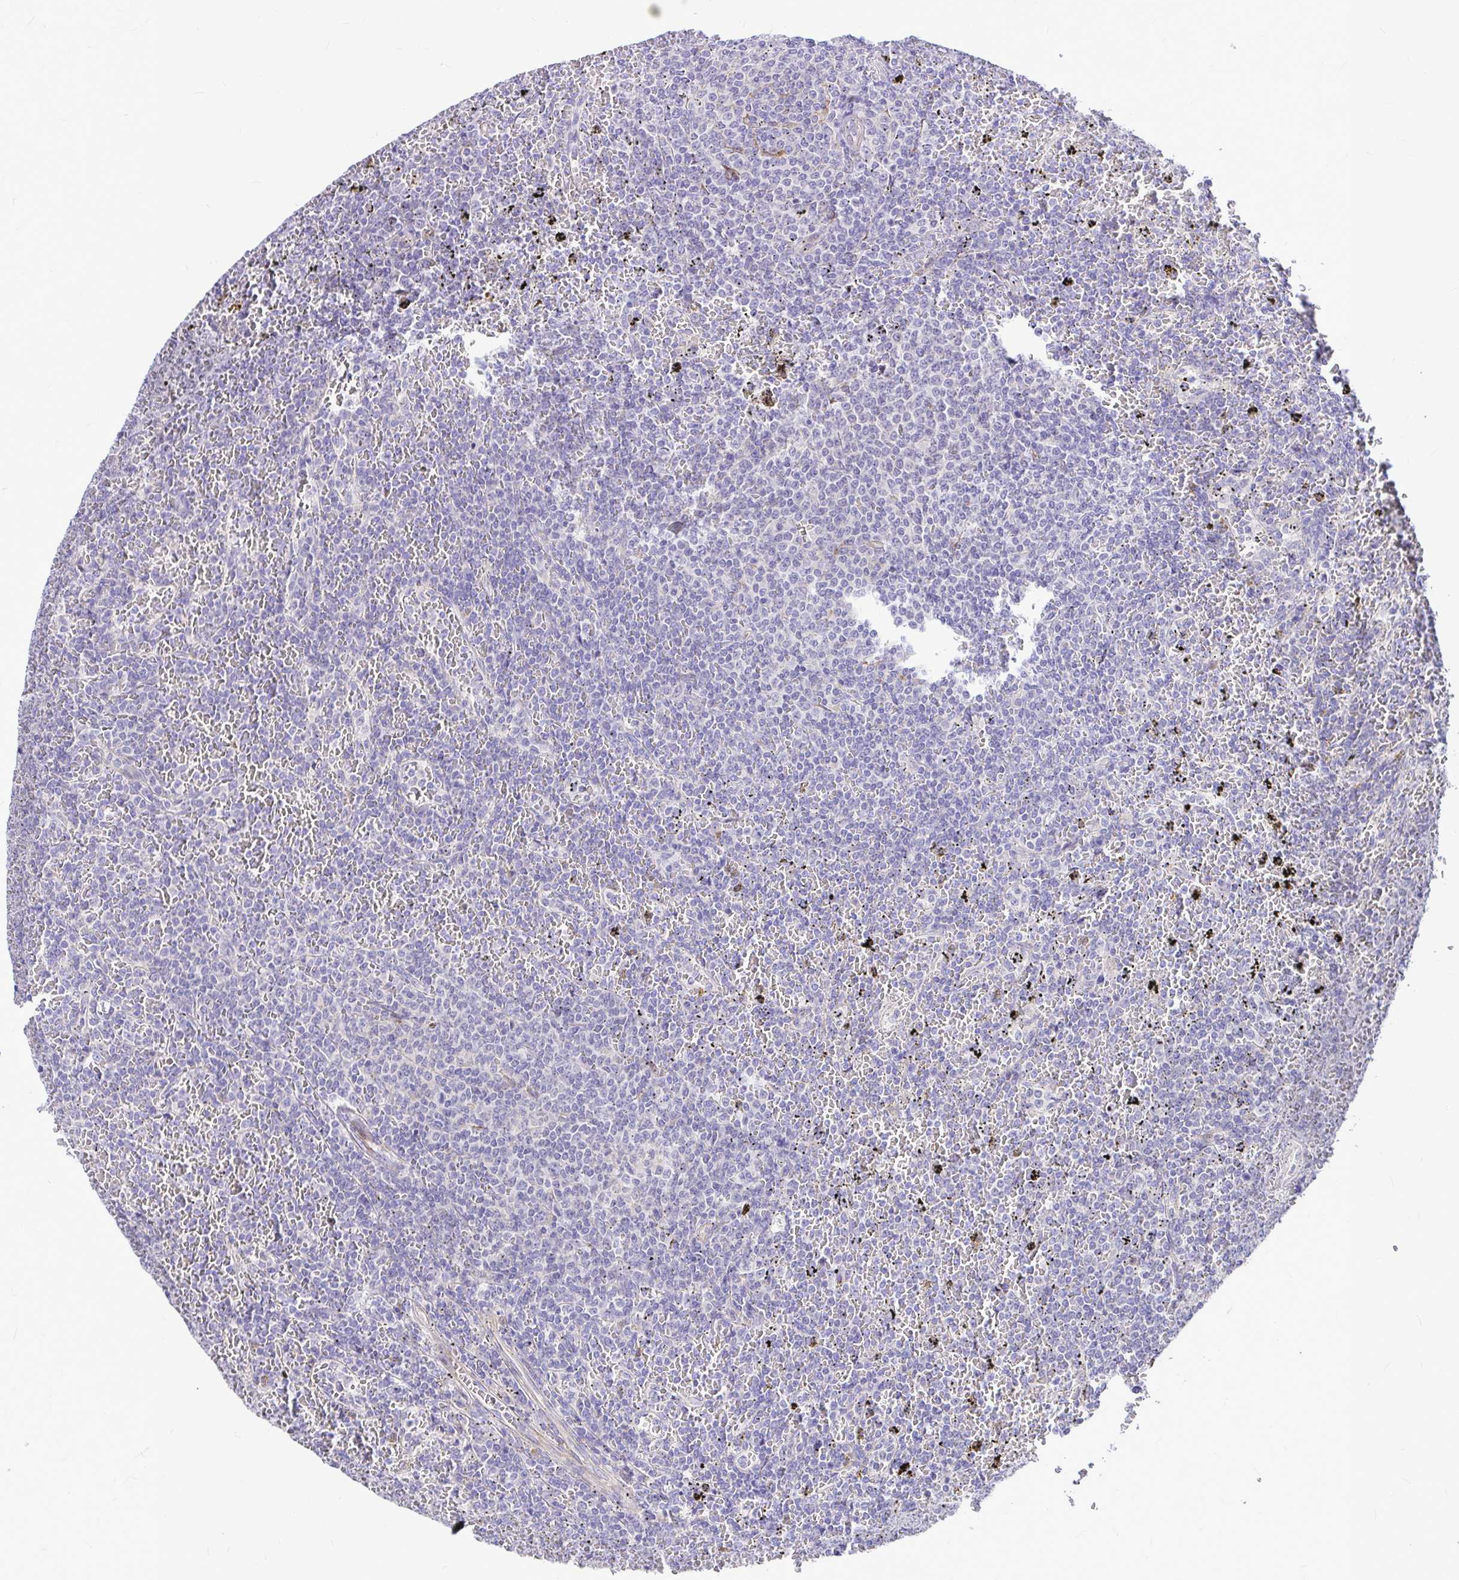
{"staining": {"intensity": "negative", "quantity": "none", "location": "none"}, "tissue": "lymphoma", "cell_type": "Tumor cells", "image_type": "cancer", "snomed": [{"axis": "morphology", "description": "Malignant lymphoma, non-Hodgkin's type, Low grade"}, {"axis": "topography", "description": "Spleen"}], "caption": "DAB immunohistochemical staining of low-grade malignant lymphoma, non-Hodgkin's type reveals no significant staining in tumor cells.", "gene": "GABBR2", "patient": {"sex": "female", "age": 77}}